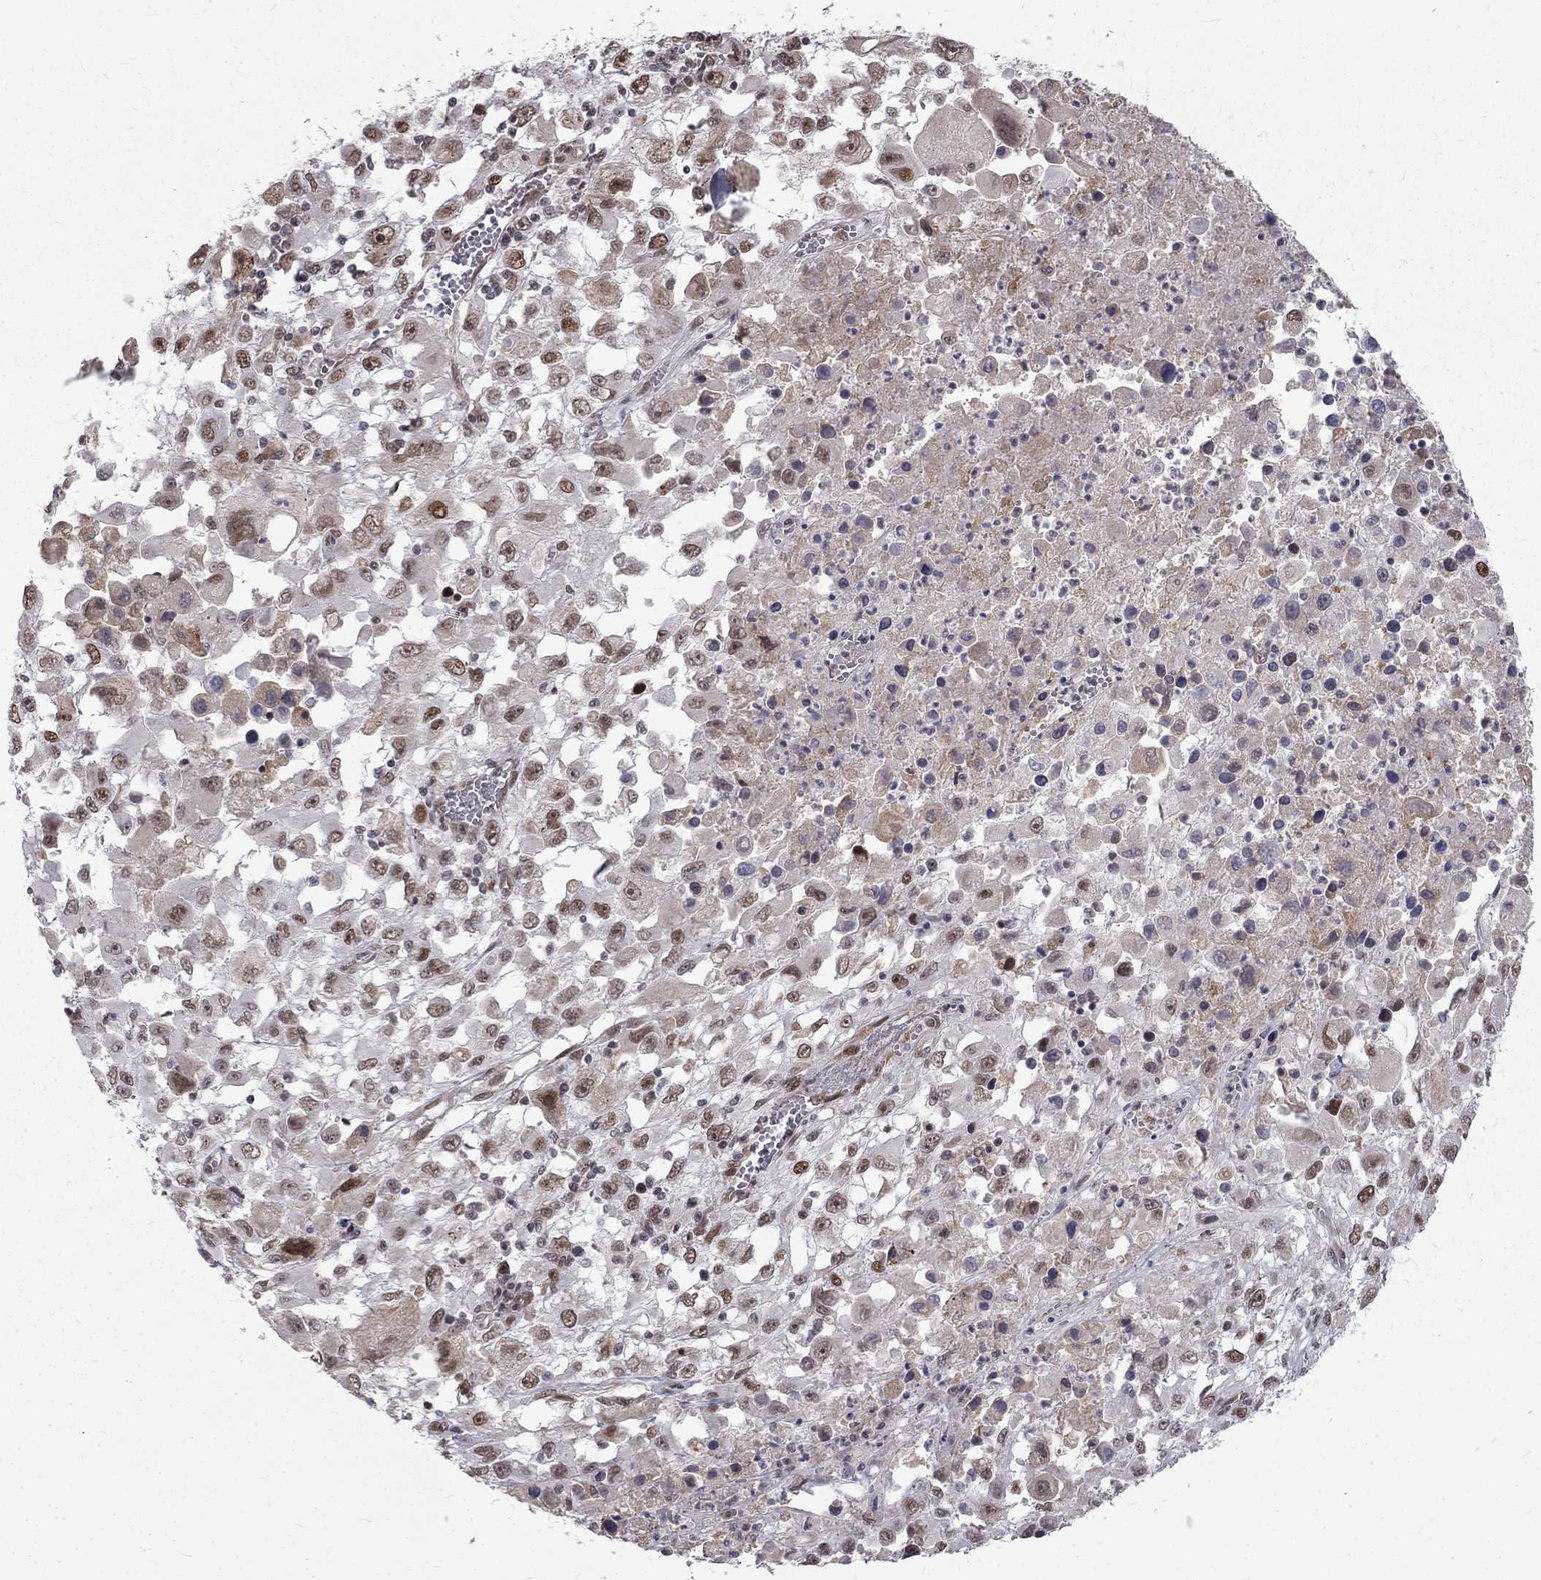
{"staining": {"intensity": "strong", "quantity": "25%-75%", "location": "nuclear"}, "tissue": "melanoma", "cell_type": "Tumor cells", "image_type": "cancer", "snomed": [{"axis": "morphology", "description": "Malignant melanoma, Metastatic site"}, {"axis": "topography", "description": "Soft tissue"}], "caption": "Human melanoma stained with a brown dye exhibits strong nuclear positive staining in about 25%-75% of tumor cells.", "gene": "TCEAL1", "patient": {"sex": "male", "age": 50}}